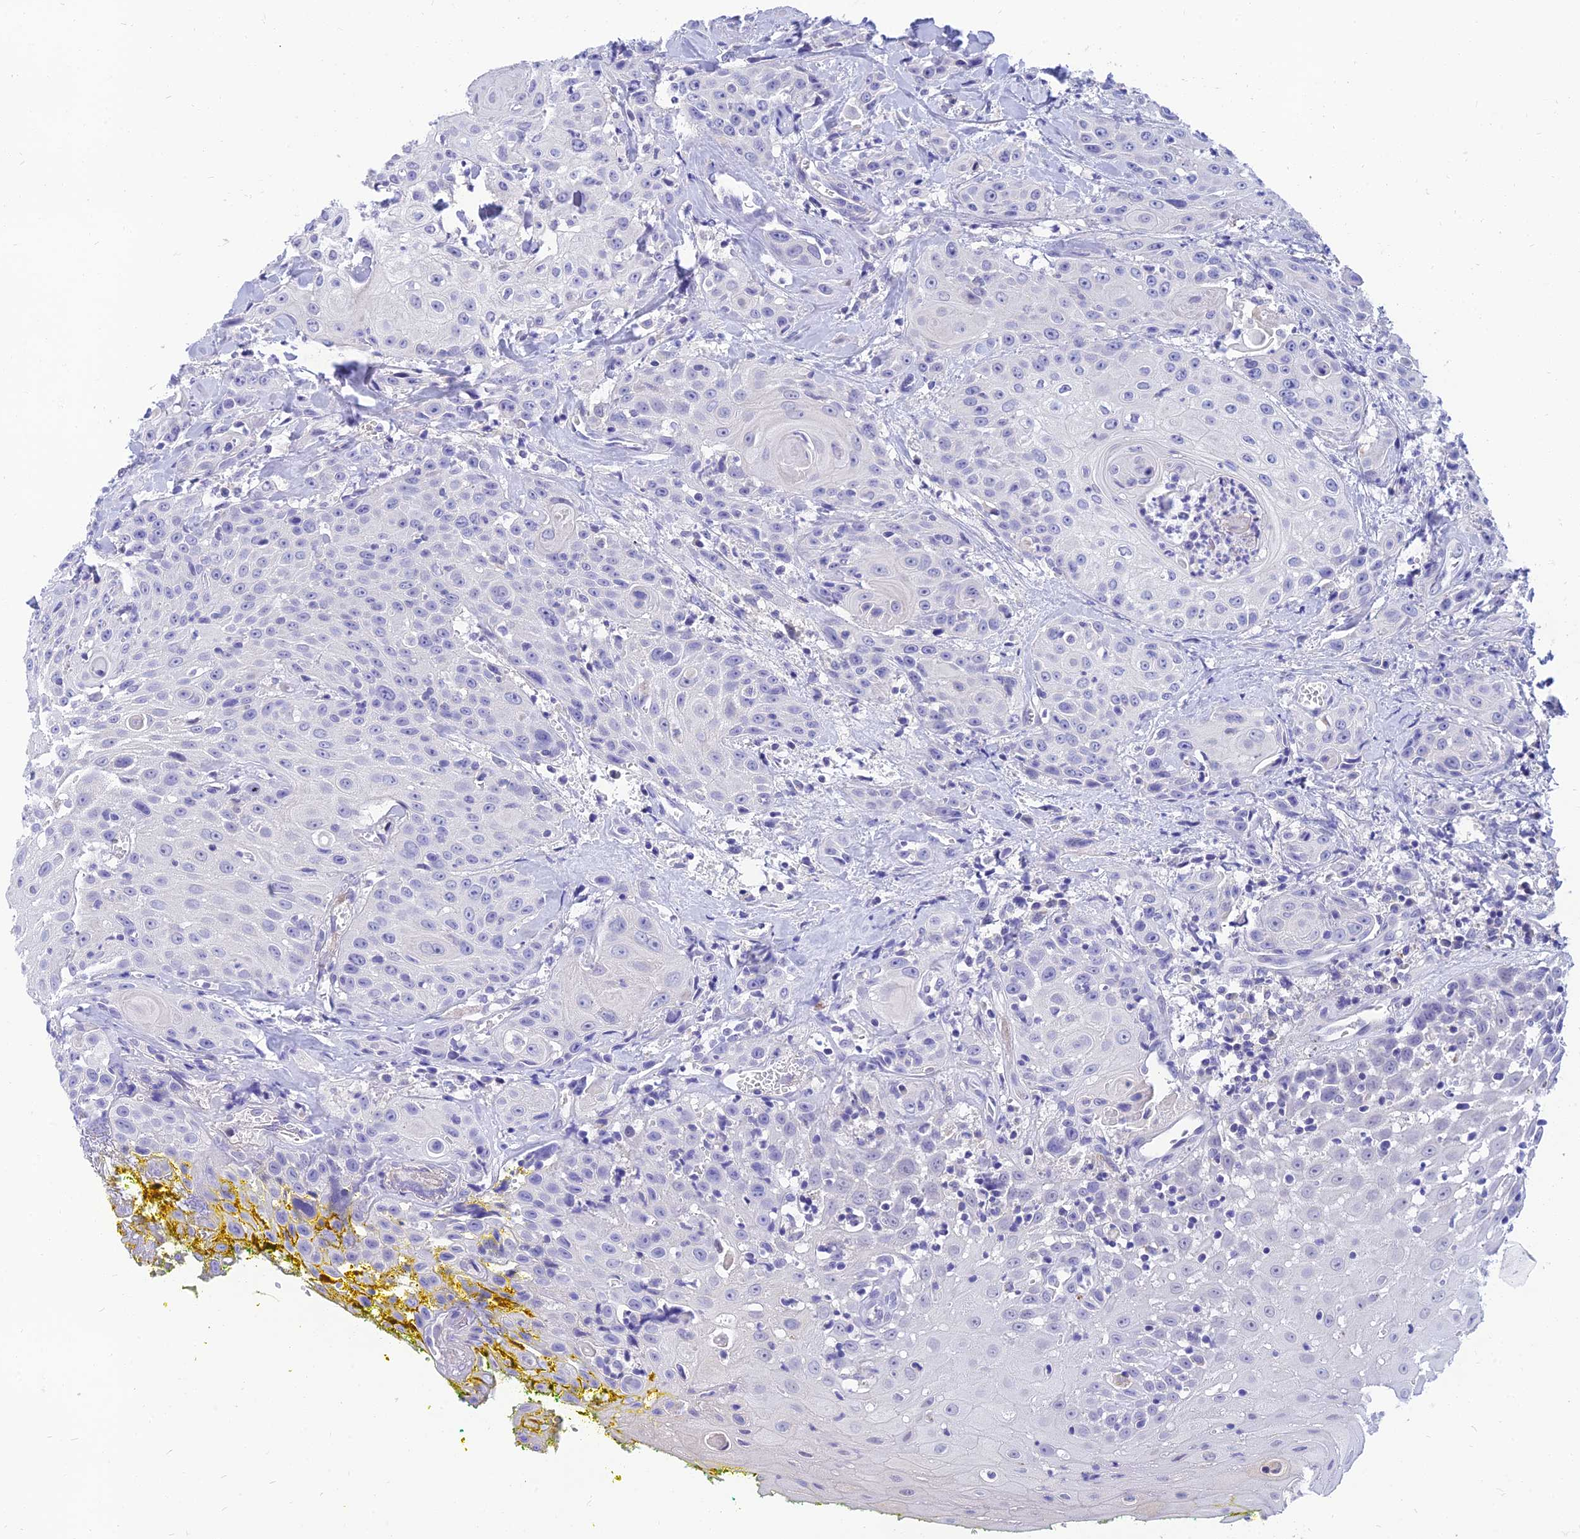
{"staining": {"intensity": "negative", "quantity": "none", "location": "none"}, "tissue": "head and neck cancer", "cell_type": "Tumor cells", "image_type": "cancer", "snomed": [{"axis": "morphology", "description": "Squamous cell carcinoma, NOS"}, {"axis": "topography", "description": "Oral tissue"}, {"axis": "topography", "description": "Head-Neck"}], "caption": "High power microscopy histopathology image of an immunohistochemistry (IHC) histopathology image of squamous cell carcinoma (head and neck), revealing no significant staining in tumor cells.", "gene": "TMEM161B", "patient": {"sex": "female", "age": 82}}